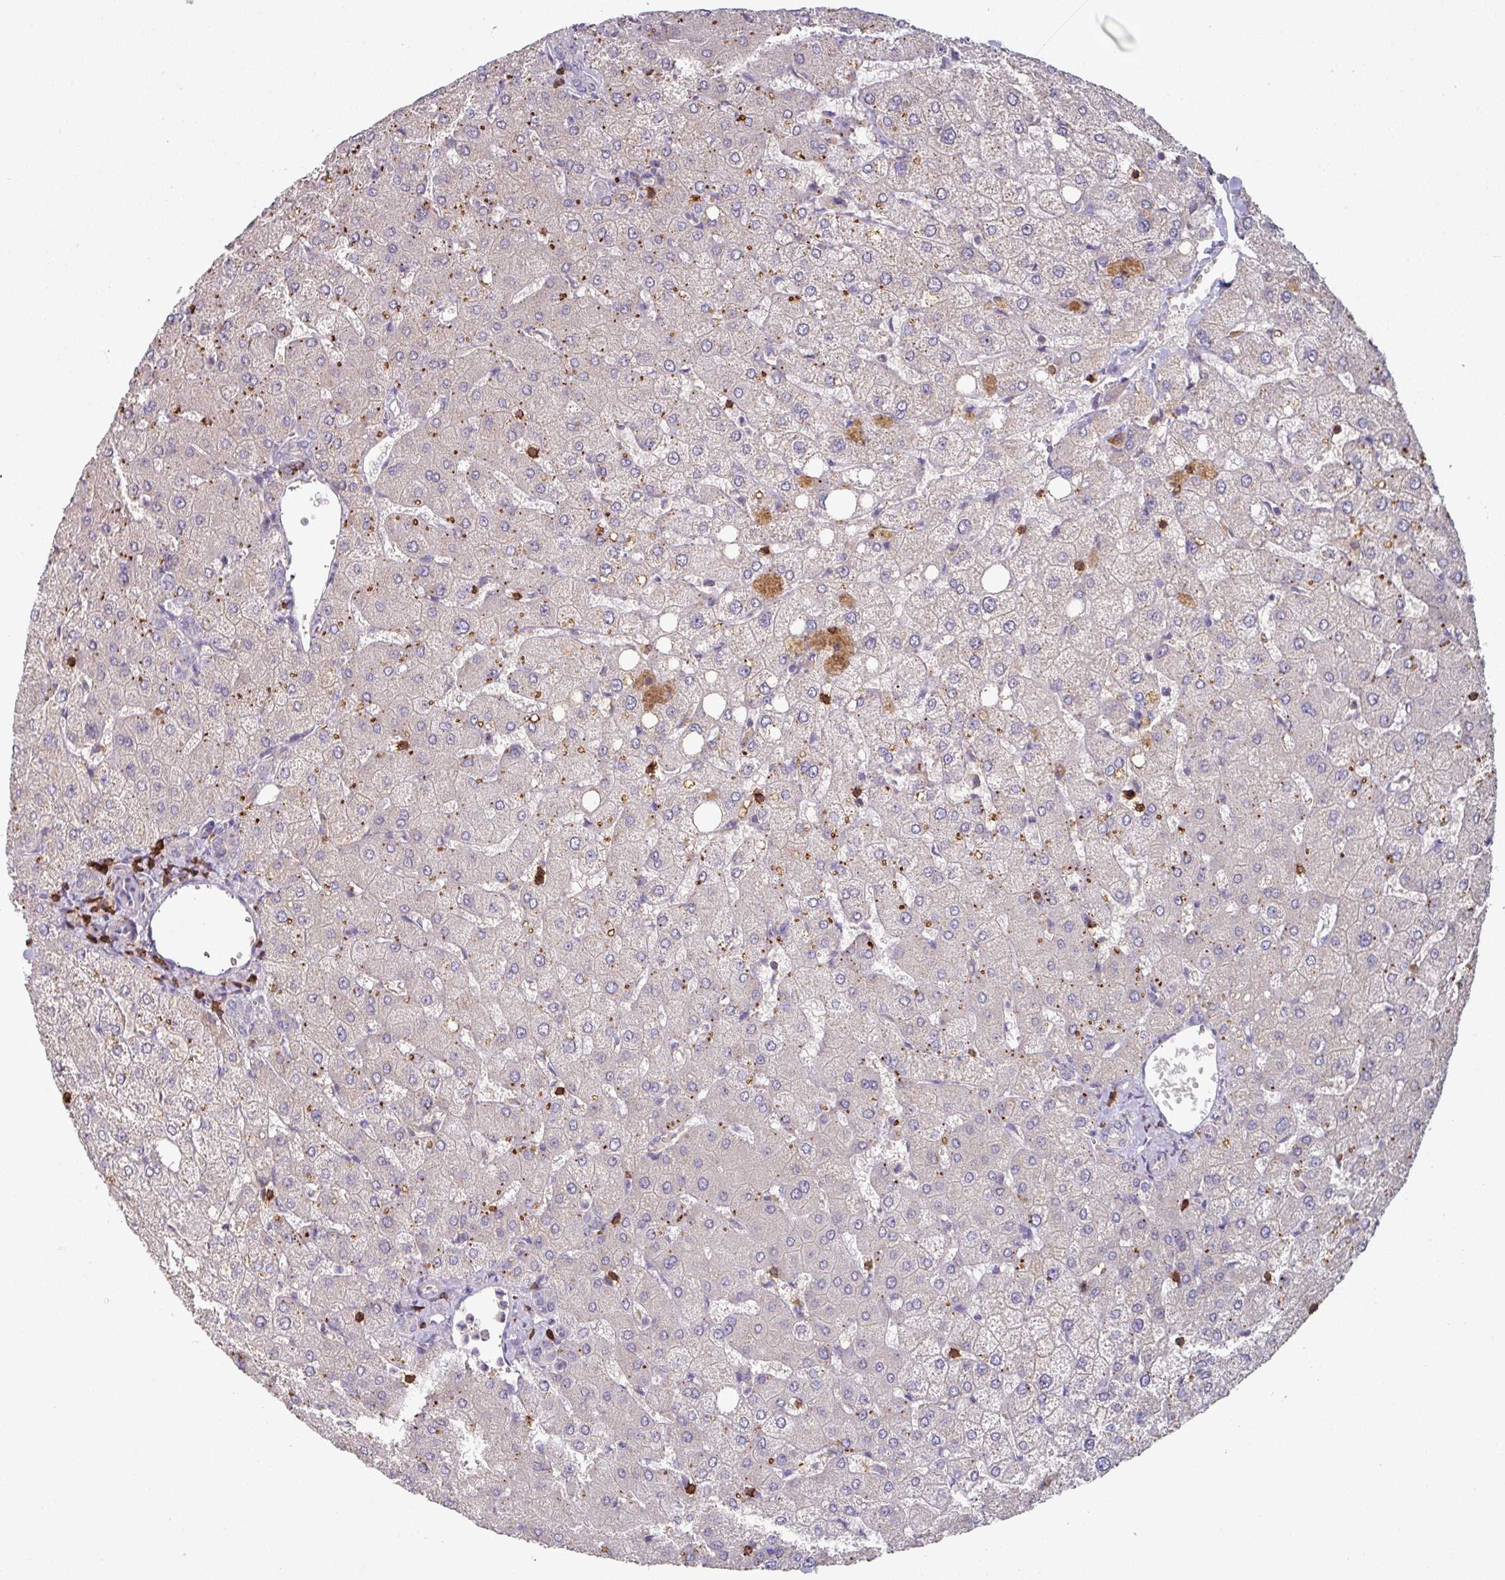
{"staining": {"intensity": "negative", "quantity": "none", "location": "none"}, "tissue": "liver", "cell_type": "Cholangiocytes", "image_type": "normal", "snomed": [{"axis": "morphology", "description": "Normal tissue, NOS"}, {"axis": "topography", "description": "Liver"}], "caption": "Protein analysis of benign liver displays no significant expression in cholangiocytes.", "gene": "CD3G", "patient": {"sex": "female", "age": 54}}